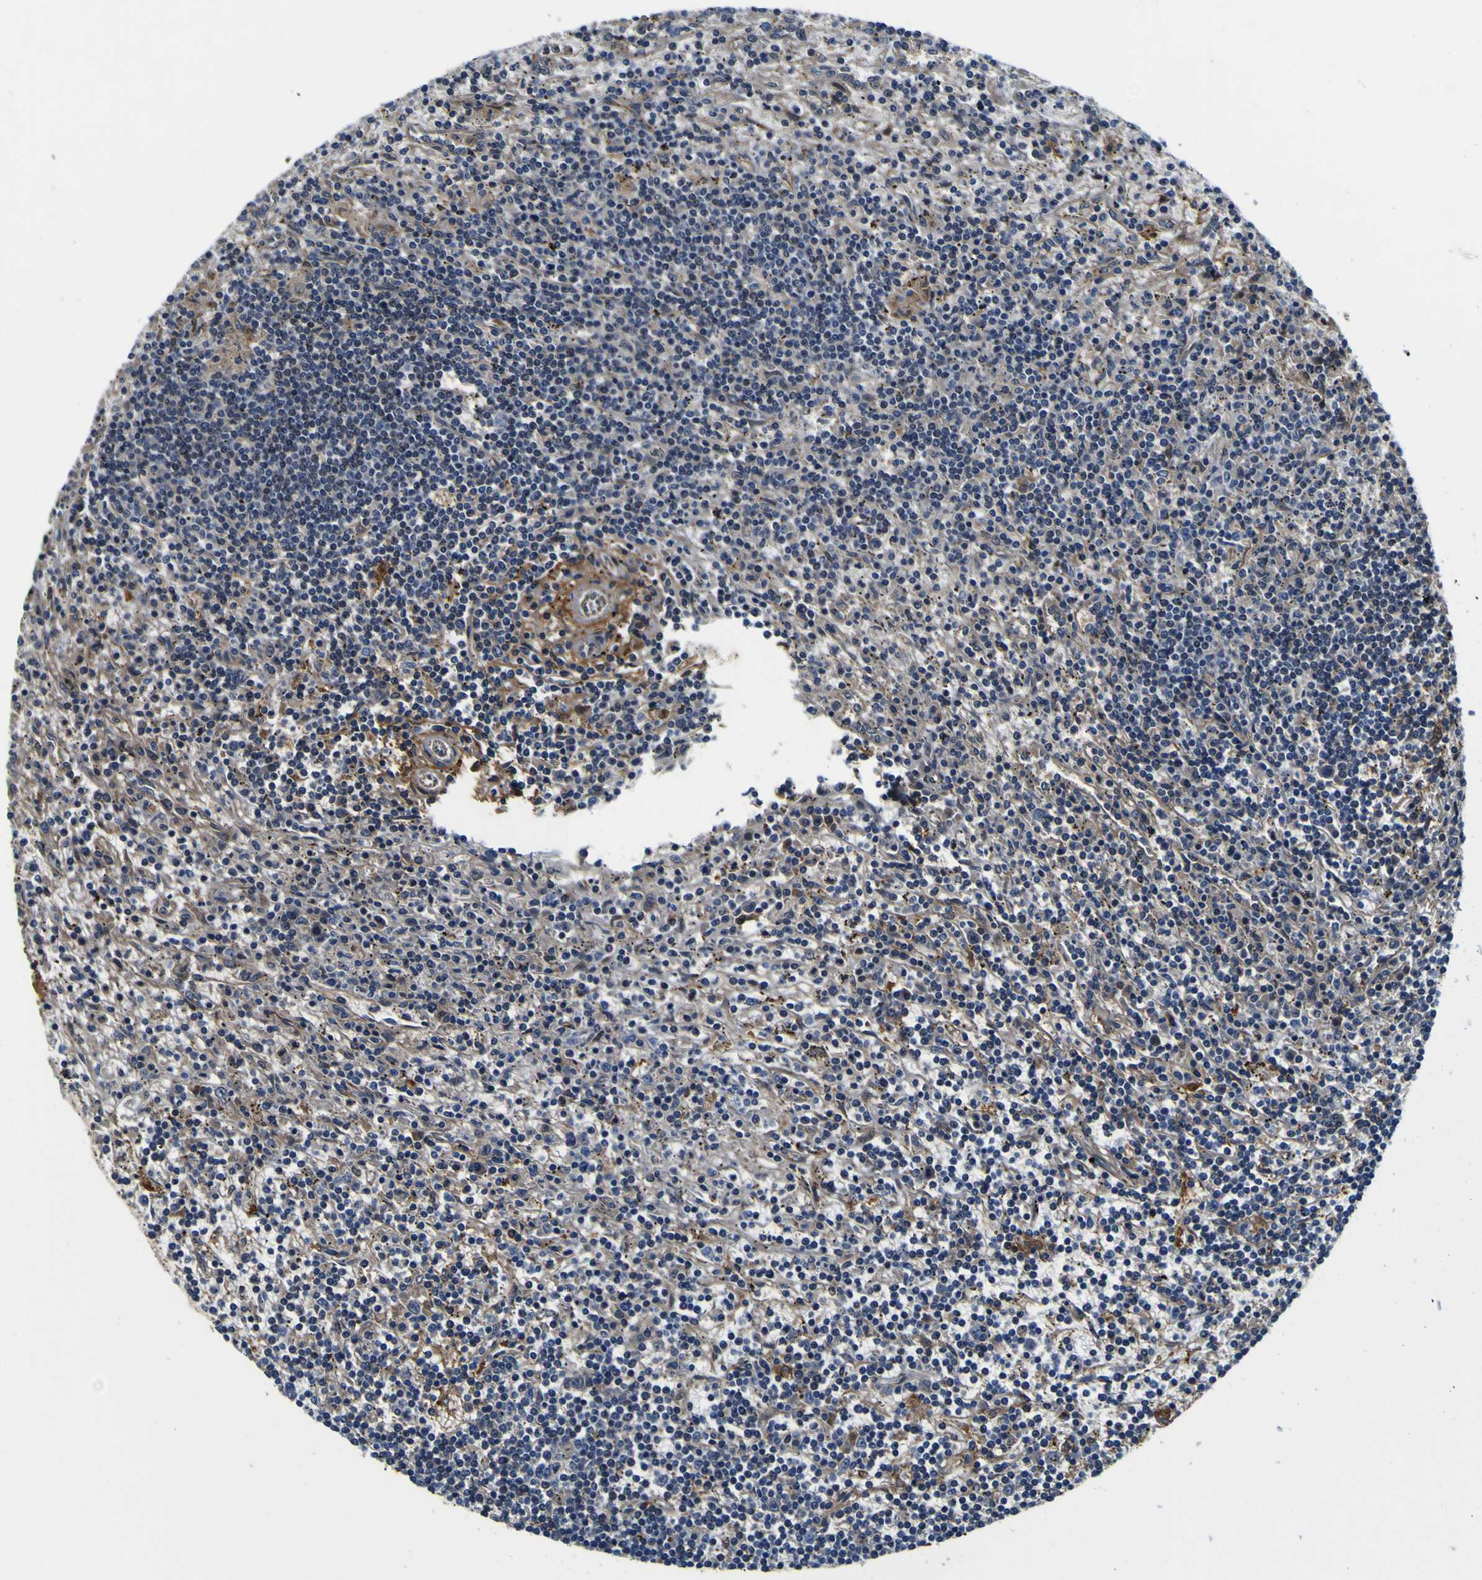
{"staining": {"intensity": "negative", "quantity": "none", "location": "none"}, "tissue": "lymphoma", "cell_type": "Tumor cells", "image_type": "cancer", "snomed": [{"axis": "morphology", "description": "Malignant lymphoma, non-Hodgkin's type, Low grade"}, {"axis": "topography", "description": "Spleen"}], "caption": "This histopathology image is of low-grade malignant lymphoma, non-Hodgkin's type stained with immunohistochemistry to label a protein in brown with the nuclei are counter-stained blue. There is no staining in tumor cells.", "gene": "POSTN", "patient": {"sex": "male", "age": 76}}